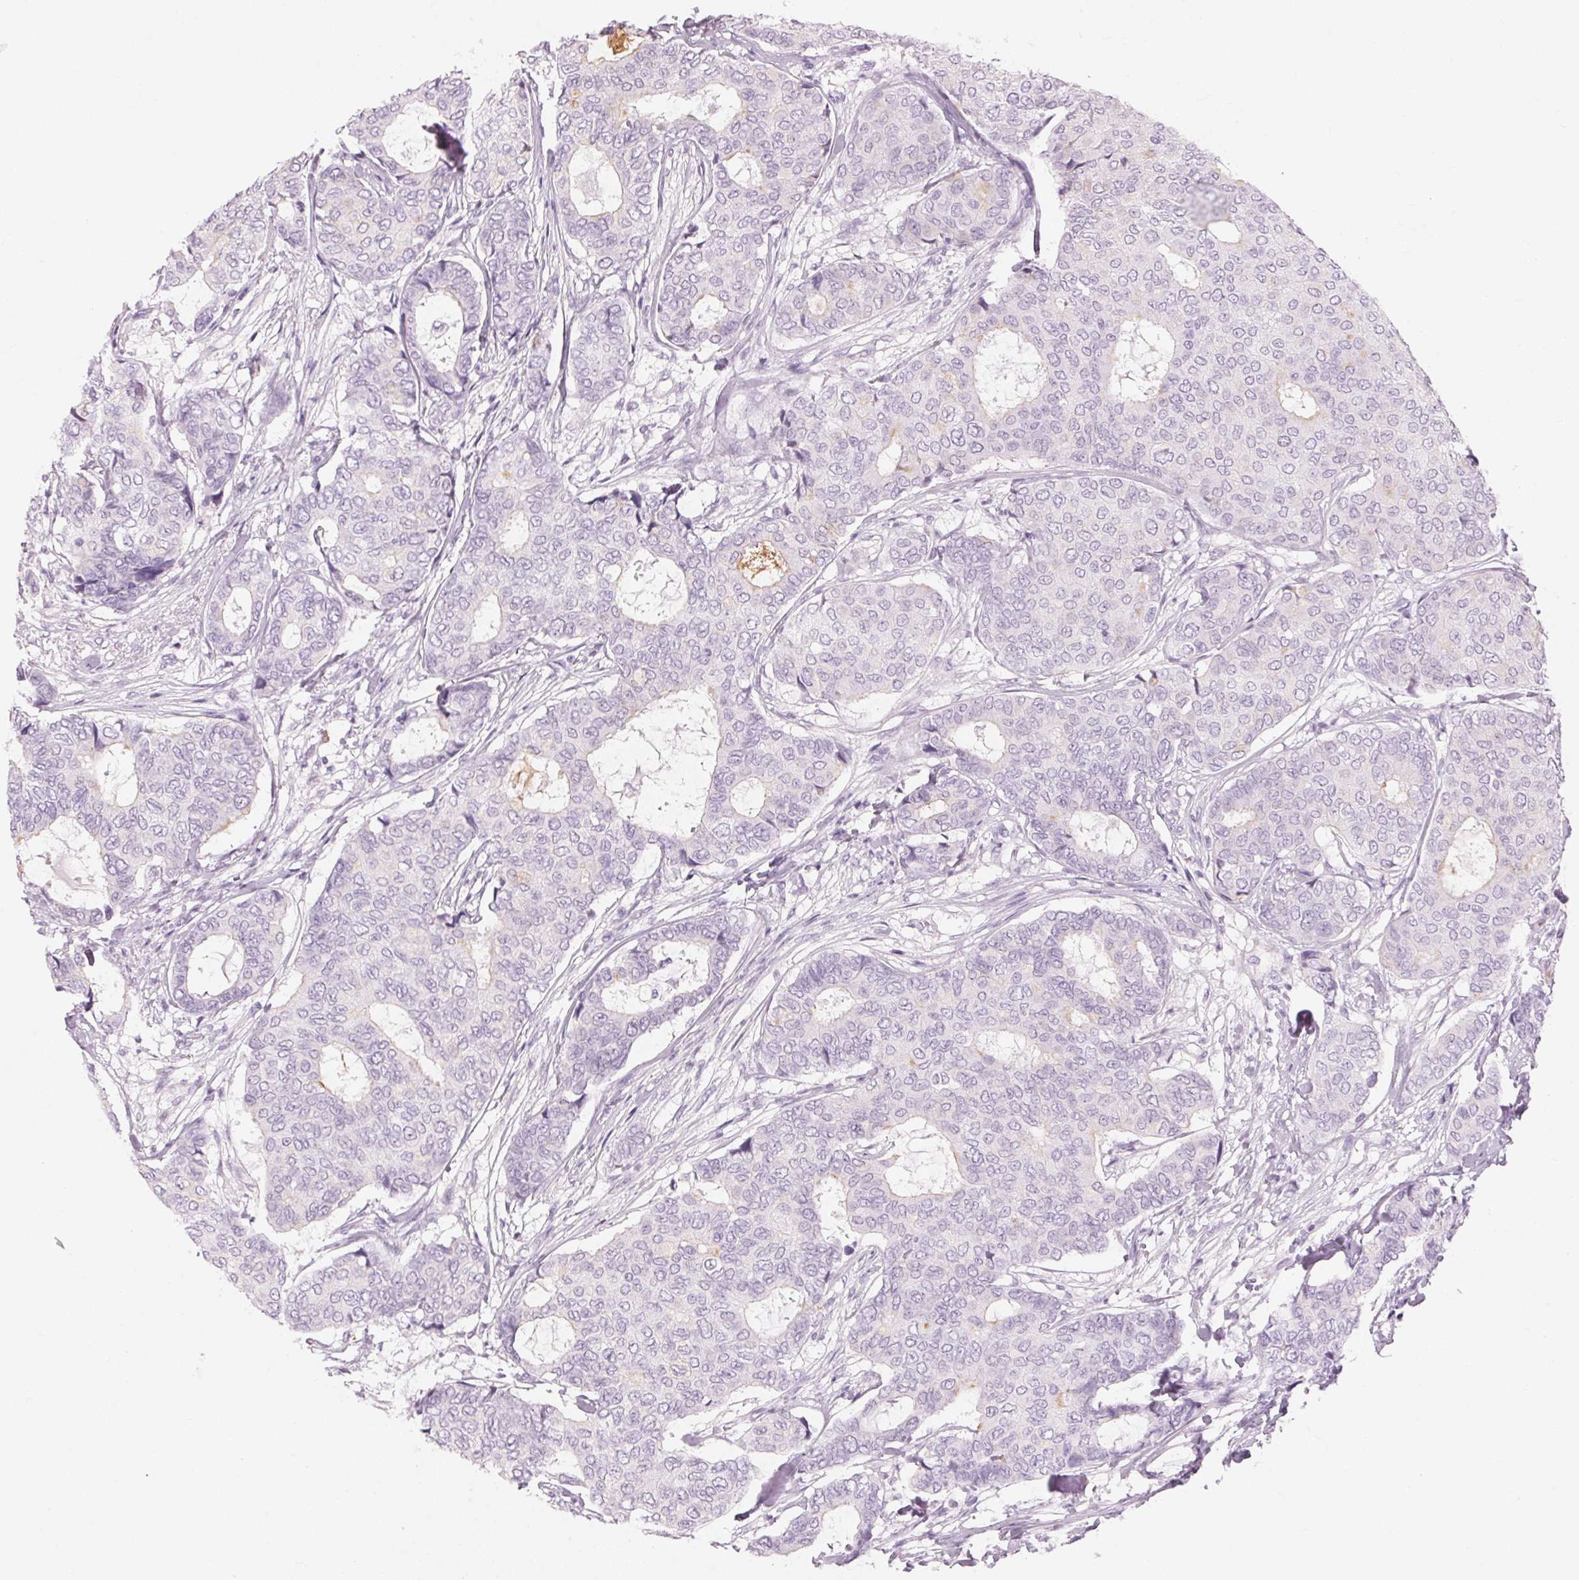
{"staining": {"intensity": "negative", "quantity": "none", "location": "none"}, "tissue": "breast cancer", "cell_type": "Tumor cells", "image_type": "cancer", "snomed": [{"axis": "morphology", "description": "Duct carcinoma"}, {"axis": "topography", "description": "Breast"}], "caption": "This is an immunohistochemistry micrograph of breast cancer. There is no staining in tumor cells.", "gene": "KLK7", "patient": {"sex": "female", "age": 75}}